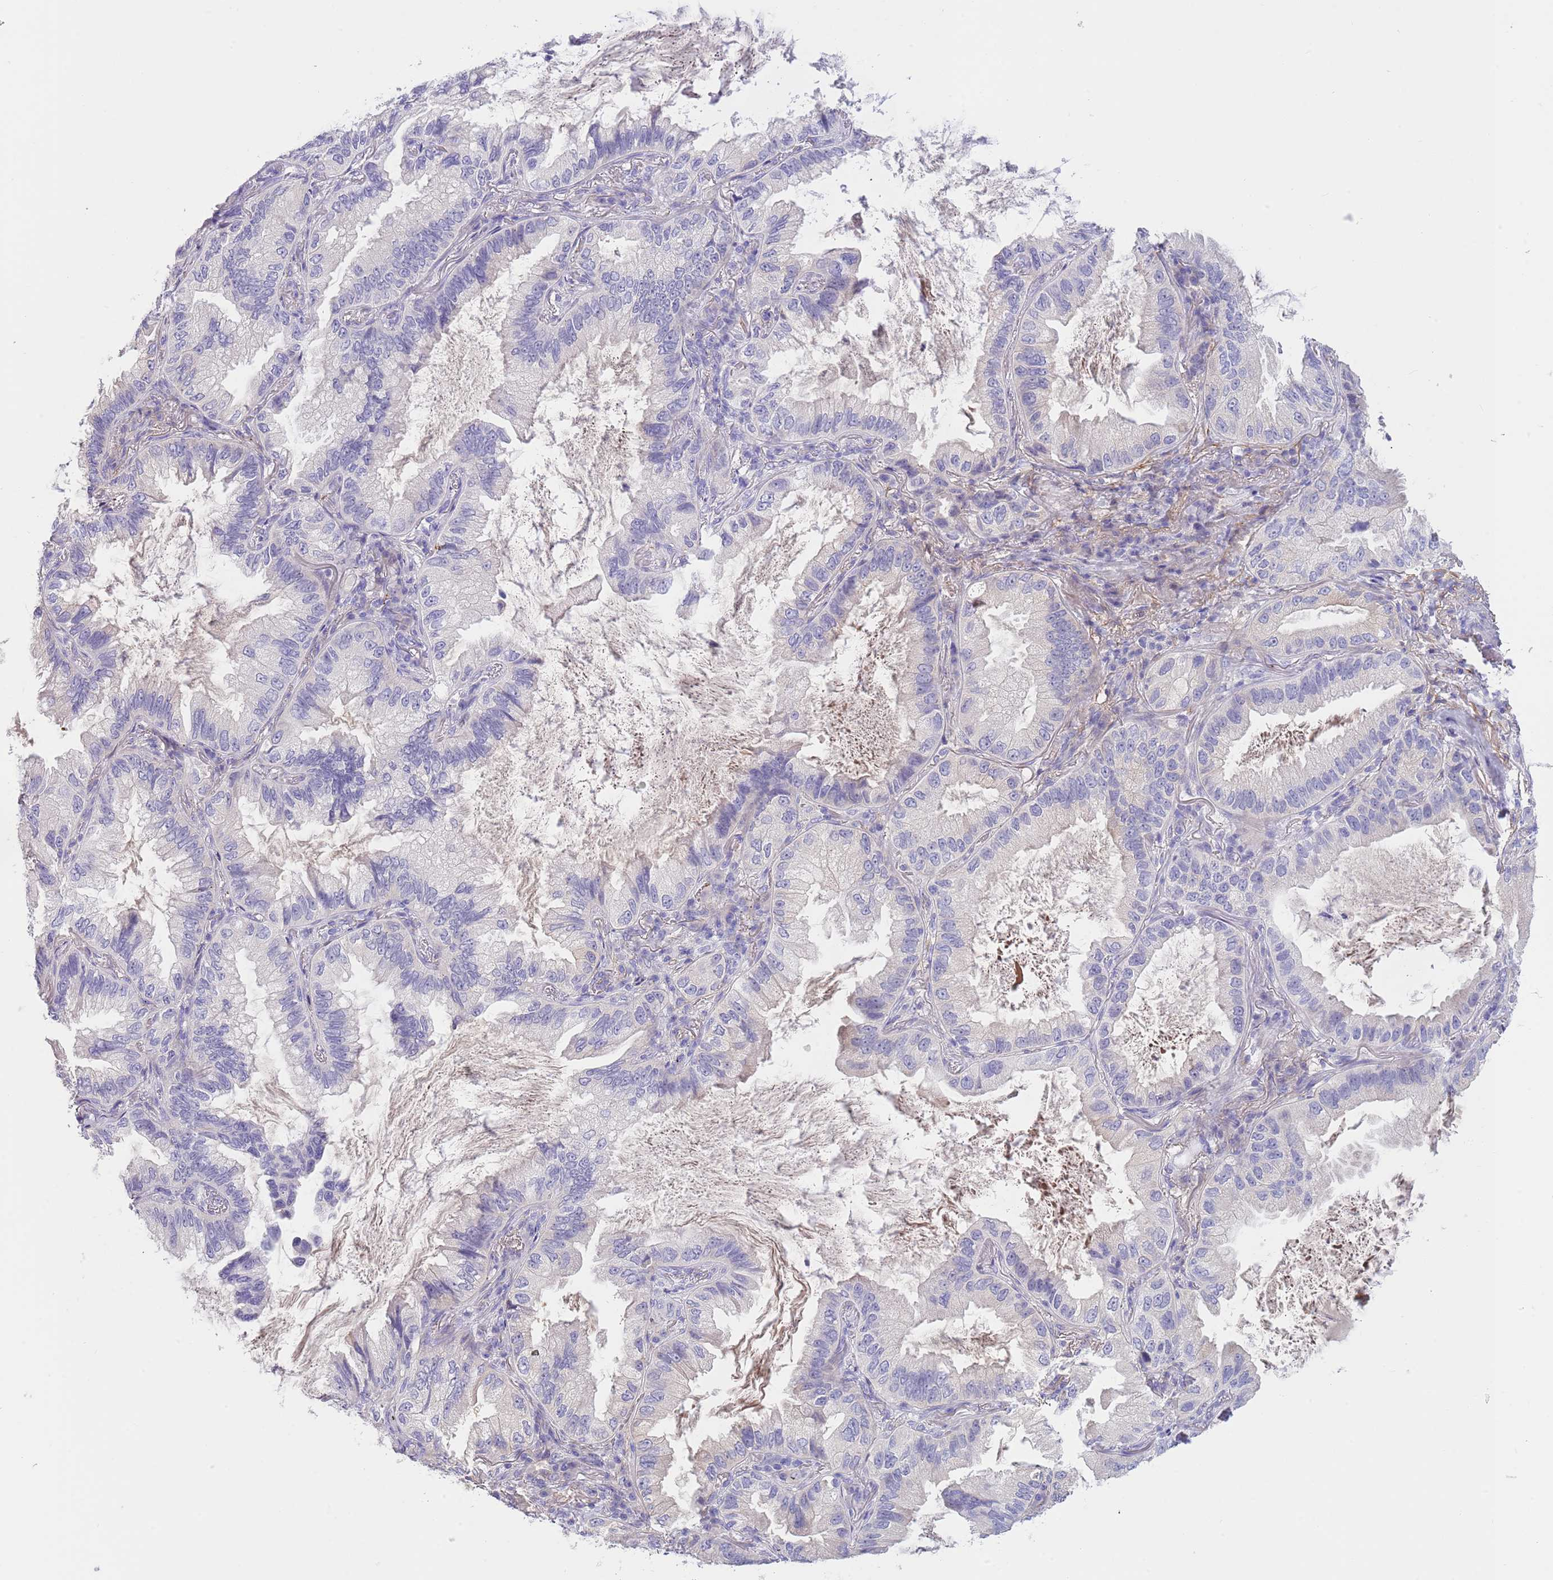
{"staining": {"intensity": "negative", "quantity": "none", "location": "none"}, "tissue": "lung cancer", "cell_type": "Tumor cells", "image_type": "cancer", "snomed": [{"axis": "morphology", "description": "Adenocarcinoma, NOS"}, {"axis": "topography", "description": "Lung"}], "caption": "Immunohistochemistry photomicrograph of neoplastic tissue: adenocarcinoma (lung) stained with DAB (3,3'-diaminobenzidine) shows no significant protein staining in tumor cells. The staining is performed using DAB (3,3'-diaminobenzidine) brown chromogen with nuclei counter-stained in using hematoxylin.", "gene": "LEPROTL1", "patient": {"sex": "female", "age": 69}}